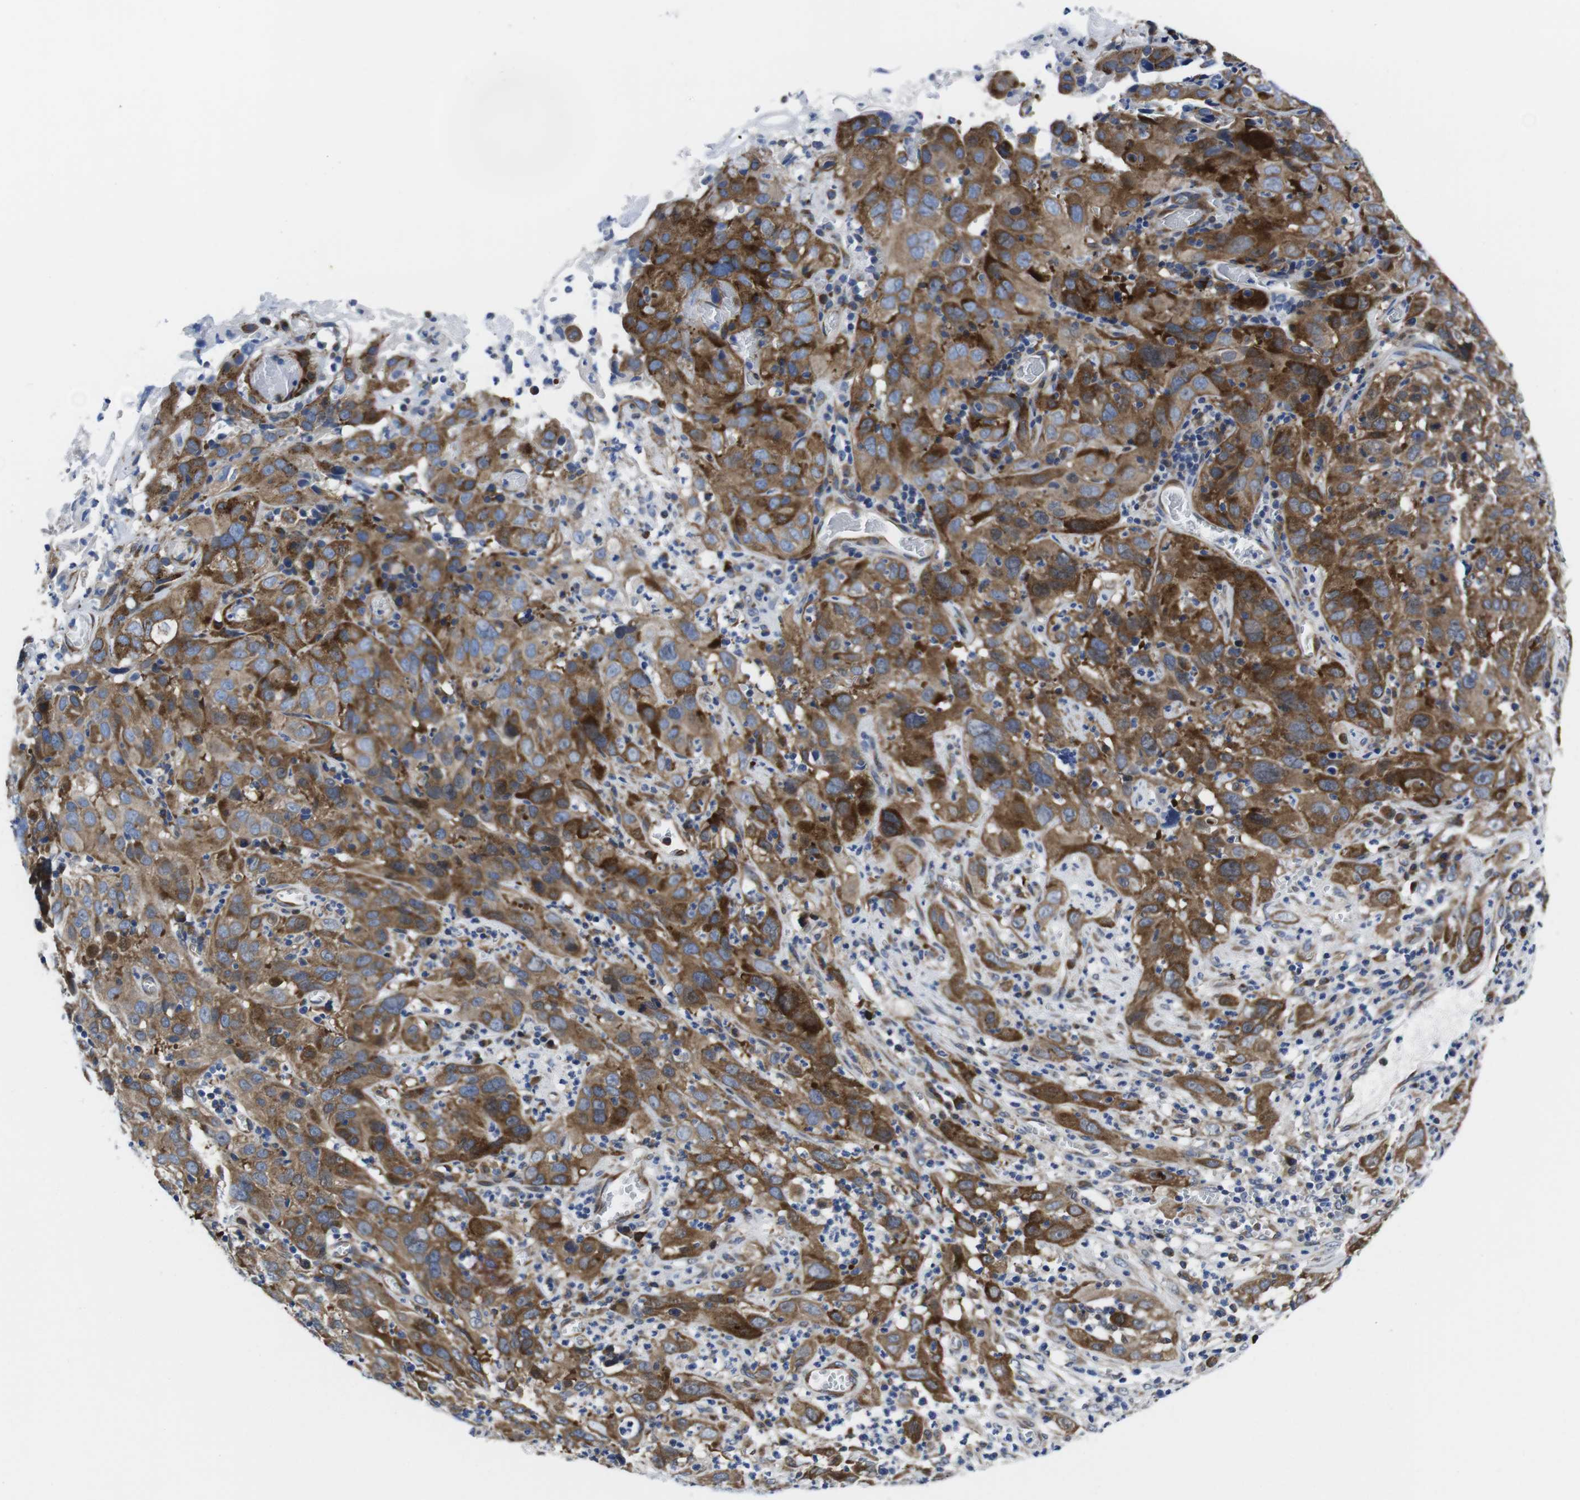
{"staining": {"intensity": "moderate", "quantity": ">75%", "location": "cytoplasmic/membranous"}, "tissue": "cervical cancer", "cell_type": "Tumor cells", "image_type": "cancer", "snomed": [{"axis": "morphology", "description": "Squamous cell carcinoma, NOS"}, {"axis": "topography", "description": "Cervix"}], "caption": "A brown stain shows moderate cytoplasmic/membranous expression of a protein in squamous cell carcinoma (cervical) tumor cells.", "gene": "EIF4A1", "patient": {"sex": "female", "age": 32}}